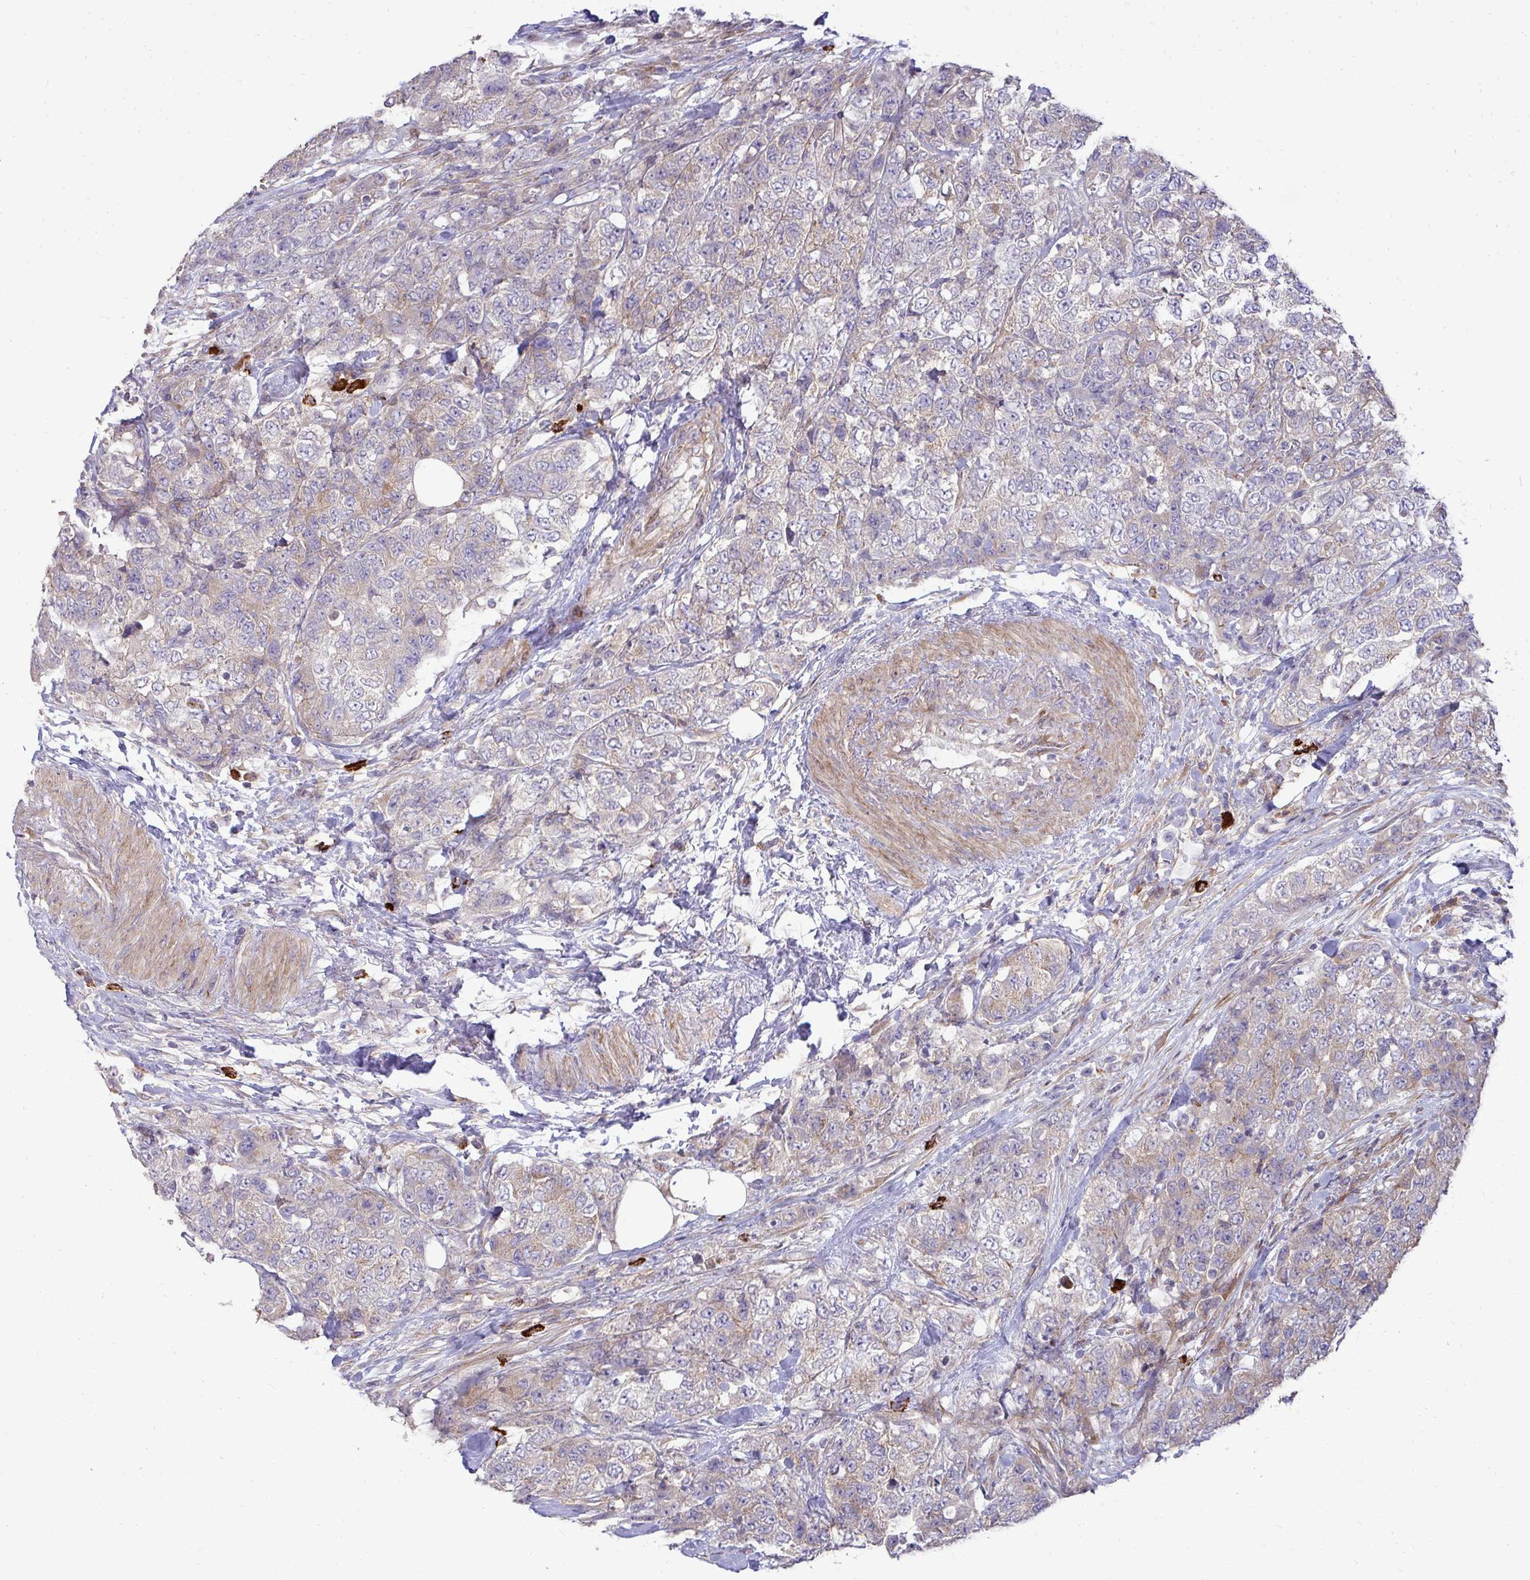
{"staining": {"intensity": "weak", "quantity": "<25%", "location": "cytoplasmic/membranous"}, "tissue": "urothelial cancer", "cell_type": "Tumor cells", "image_type": "cancer", "snomed": [{"axis": "morphology", "description": "Urothelial carcinoma, High grade"}, {"axis": "topography", "description": "Urinary bladder"}], "caption": "Immunohistochemistry (IHC) micrograph of neoplastic tissue: human urothelial cancer stained with DAB (3,3'-diaminobenzidine) demonstrates no significant protein expression in tumor cells.", "gene": "SH2D1B", "patient": {"sex": "female", "age": 78}}